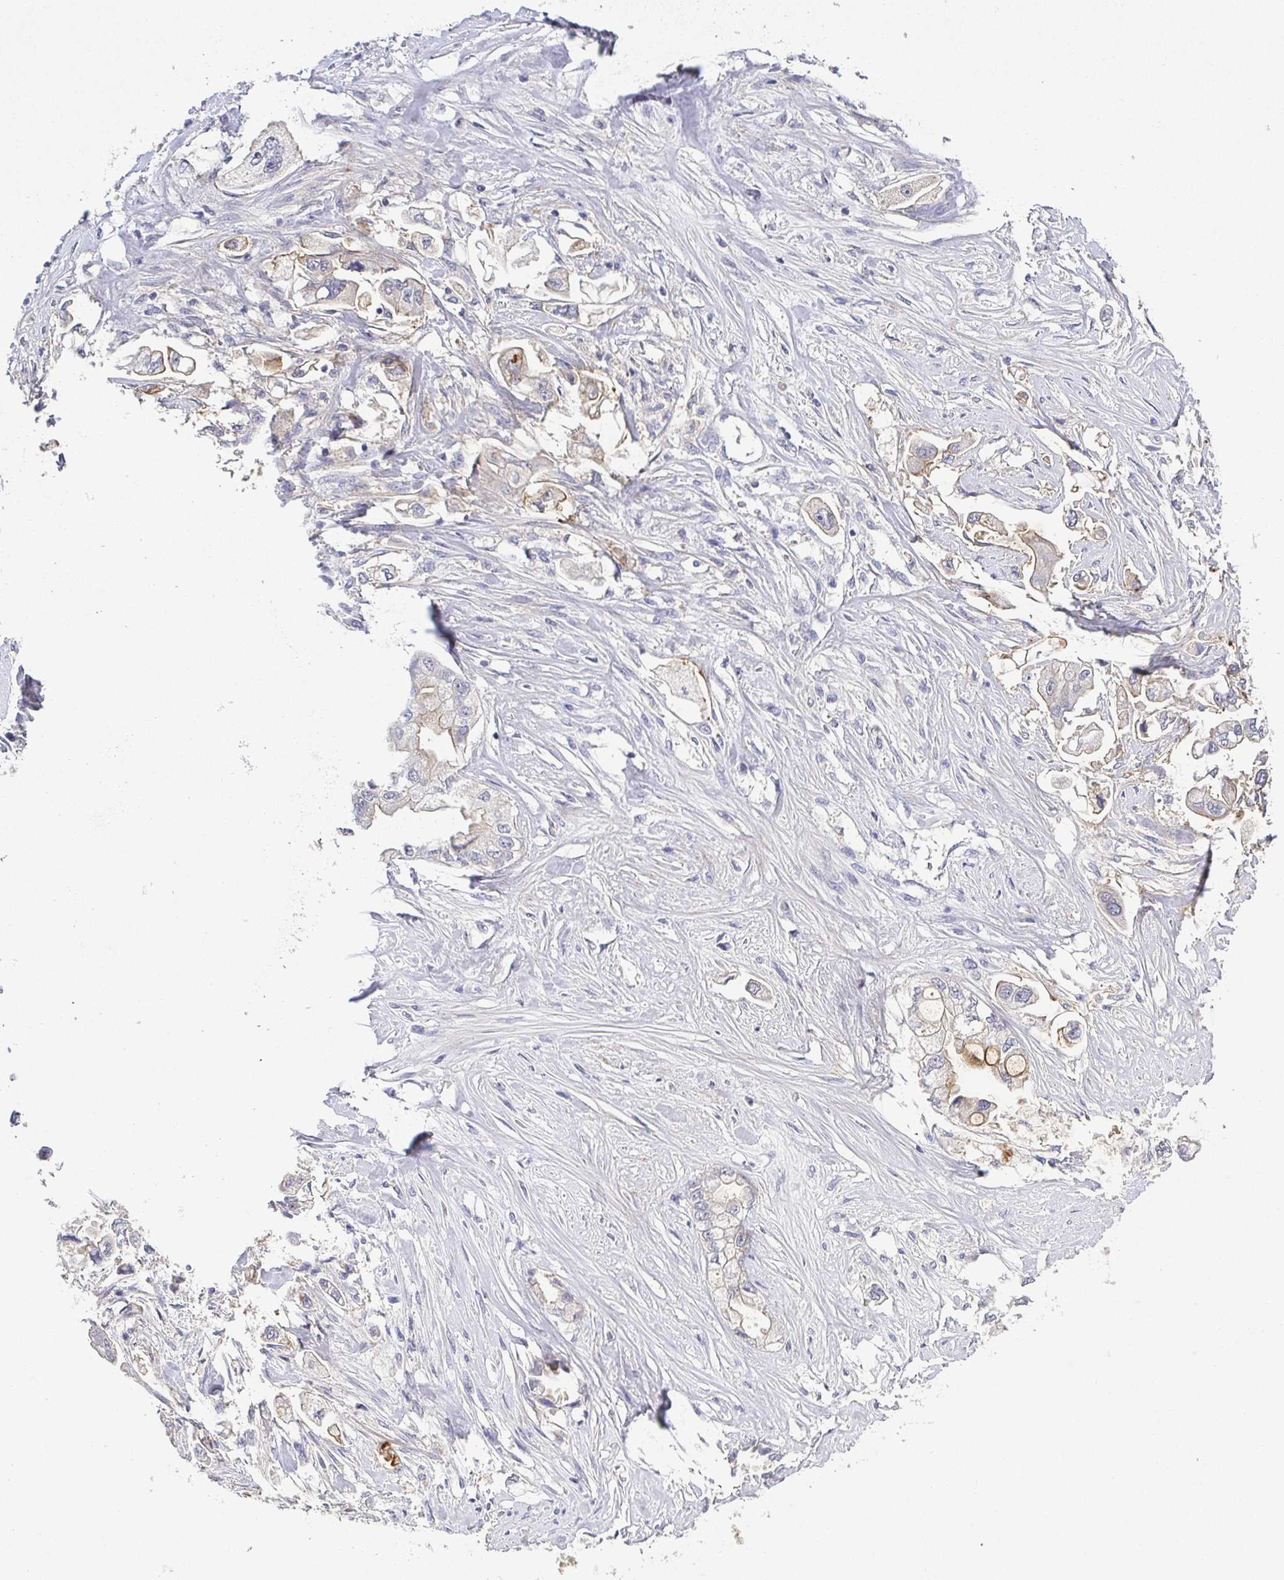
{"staining": {"intensity": "weak", "quantity": "<25%", "location": "cytoplasmic/membranous"}, "tissue": "stomach cancer", "cell_type": "Tumor cells", "image_type": "cancer", "snomed": [{"axis": "morphology", "description": "Adenocarcinoma, NOS"}, {"axis": "topography", "description": "Stomach"}], "caption": "The micrograph shows no significant staining in tumor cells of stomach cancer (adenocarcinoma).", "gene": "RNASE7", "patient": {"sex": "male", "age": 62}}